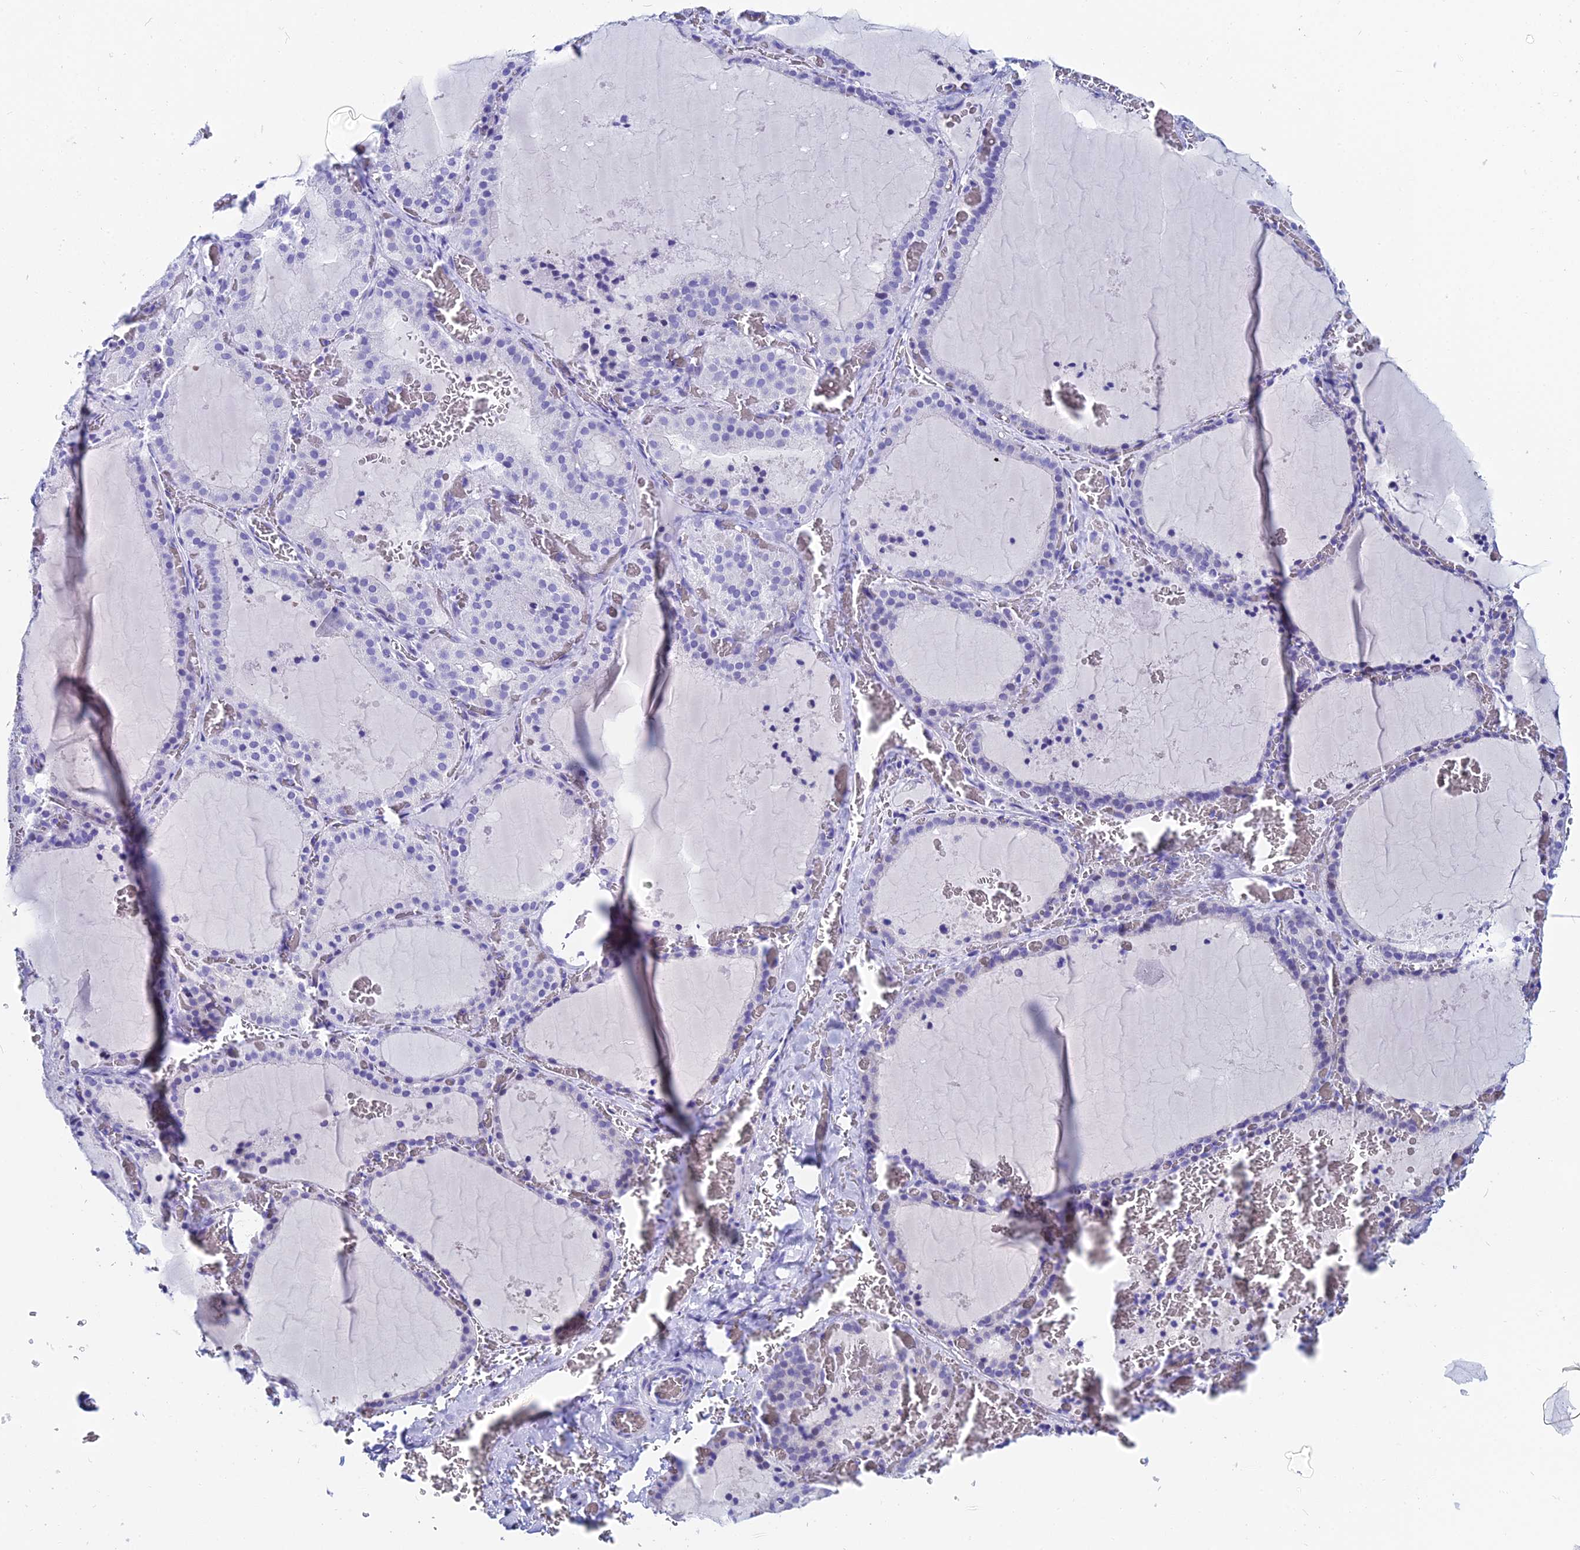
{"staining": {"intensity": "negative", "quantity": "none", "location": "none"}, "tissue": "thyroid gland", "cell_type": "Glandular cells", "image_type": "normal", "snomed": [{"axis": "morphology", "description": "Normal tissue, NOS"}, {"axis": "topography", "description": "Thyroid gland"}], "caption": "DAB immunohistochemical staining of normal thyroid gland demonstrates no significant staining in glandular cells.", "gene": "HSPA1L", "patient": {"sex": "female", "age": 39}}